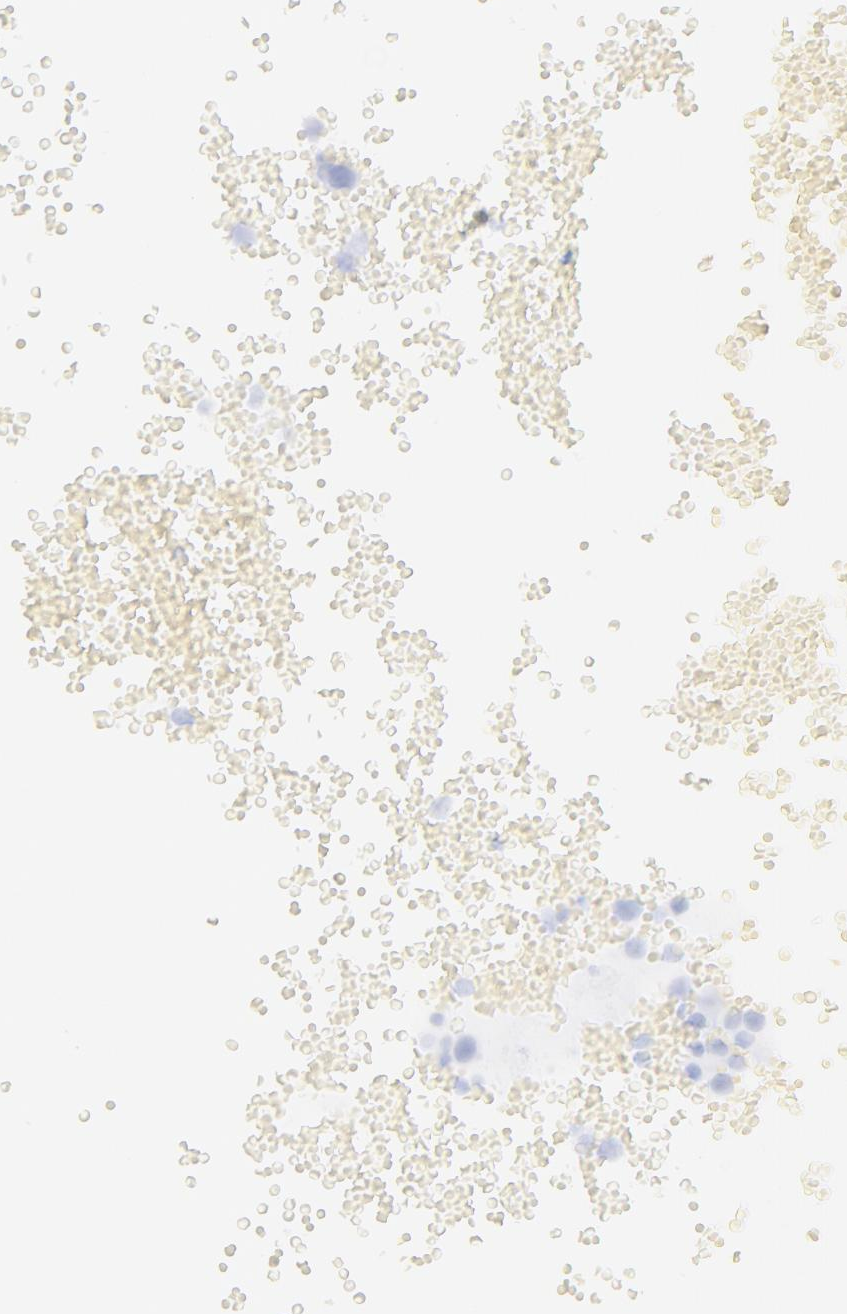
{"staining": {"intensity": "negative", "quantity": "none", "location": "none"}, "tissue": "testis cancer", "cell_type": "Tumor cells", "image_type": "cancer", "snomed": [{"axis": "morphology", "description": "Seminoma, NOS"}, {"axis": "topography", "description": "Testis"}], "caption": "Histopathology image shows no protein positivity in tumor cells of testis cancer tissue.", "gene": "CD44", "patient": {"sex": "male", "age": 71}}